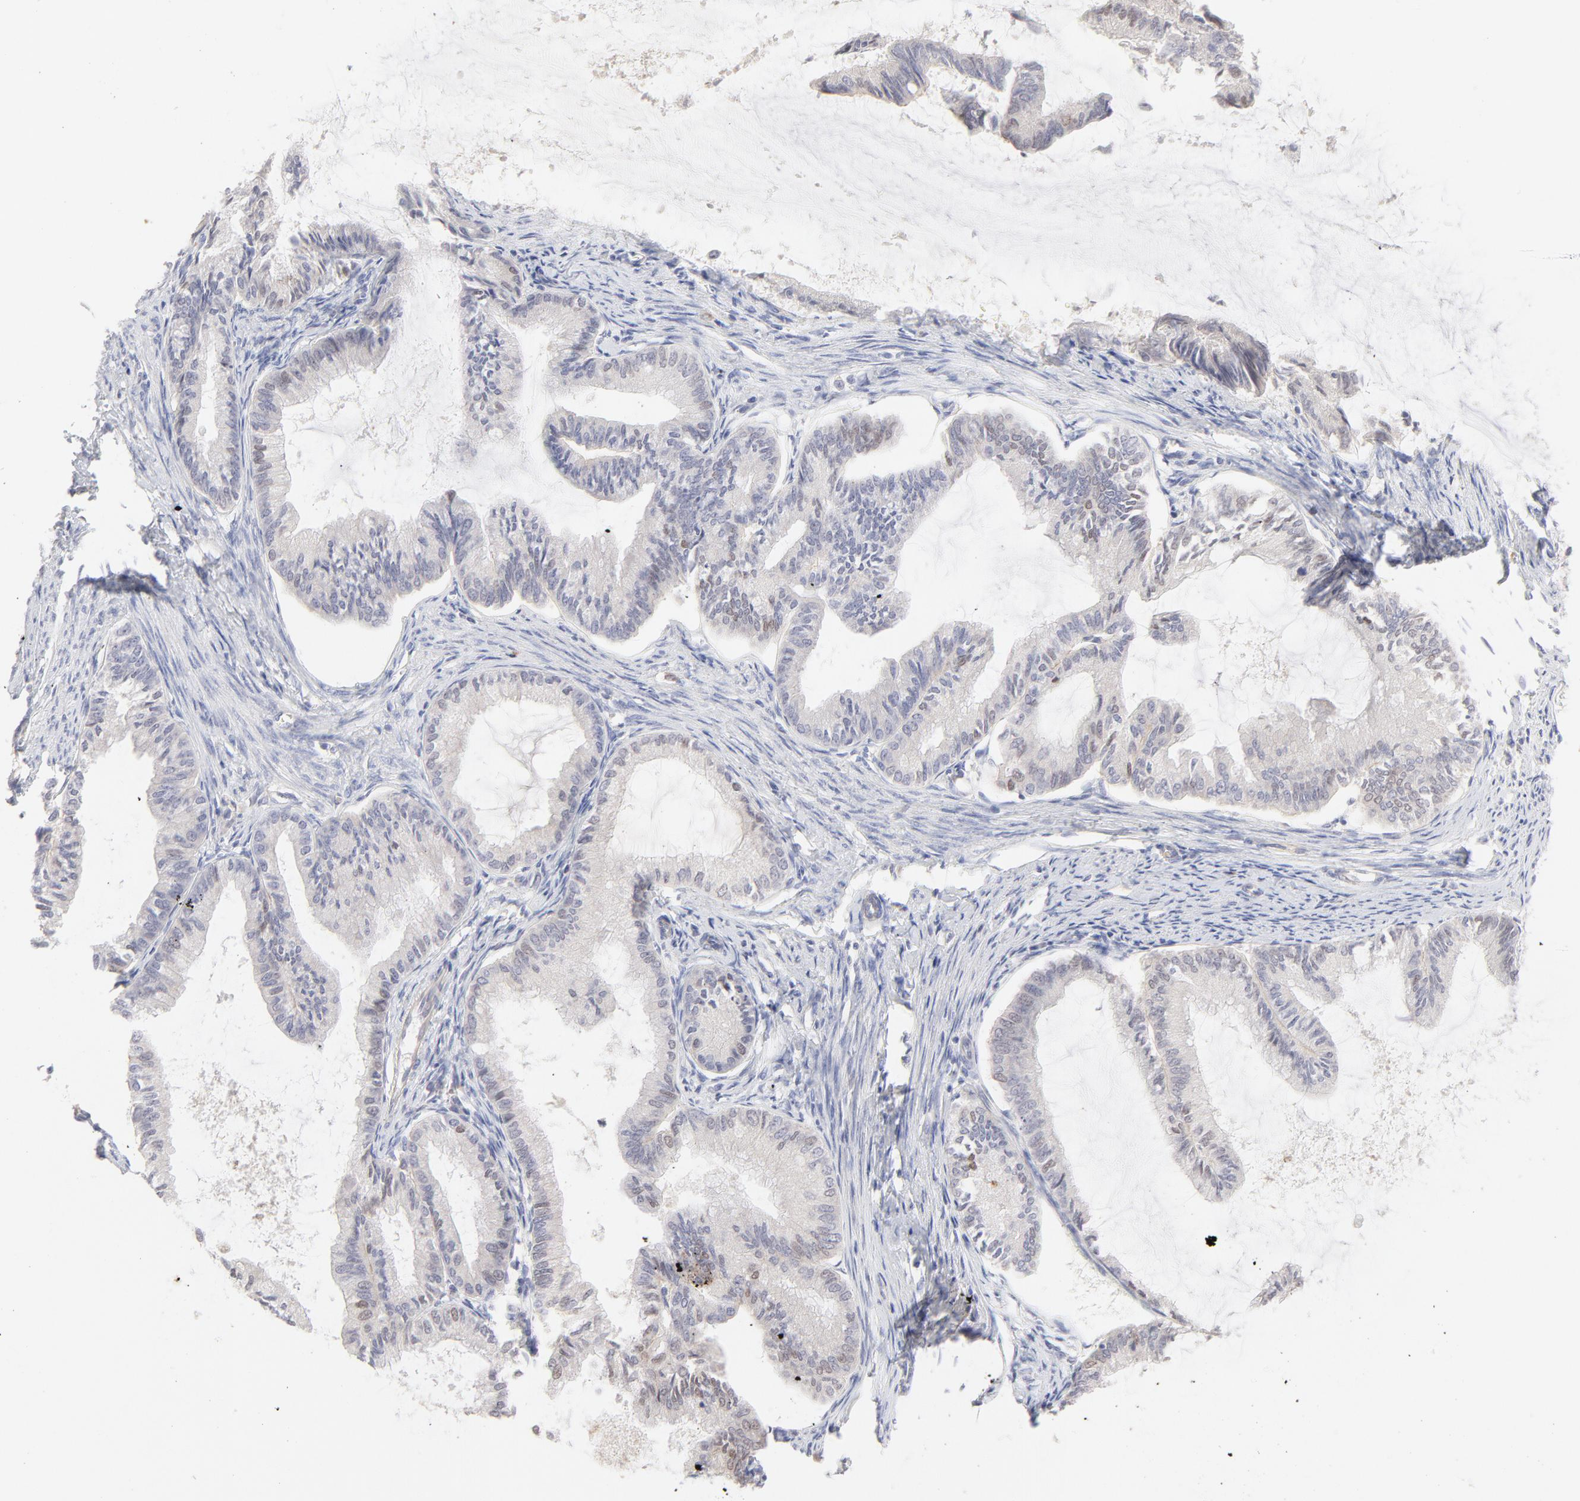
{"staining": {"intensity": "weak", "quantity": "<25%", "location": "nuclear"}, "tissue": "endometrial cancer", "cell_type": "Tumor cells", "image_type": "cancer", "snomed": [{"axis": "morphology", "description": "Adenocarcinoma, NOS"}, {"axis": "topography", "description": "Endometrium"}], "caption": "An immunohistochemistry histopathology image of endometrial adenocarcinoma is shown. There is no staining in tumor cells of endometrial adenocarcinoma.", "gene": "ELF3", "patient": {"sex": "female", "age": 86}}